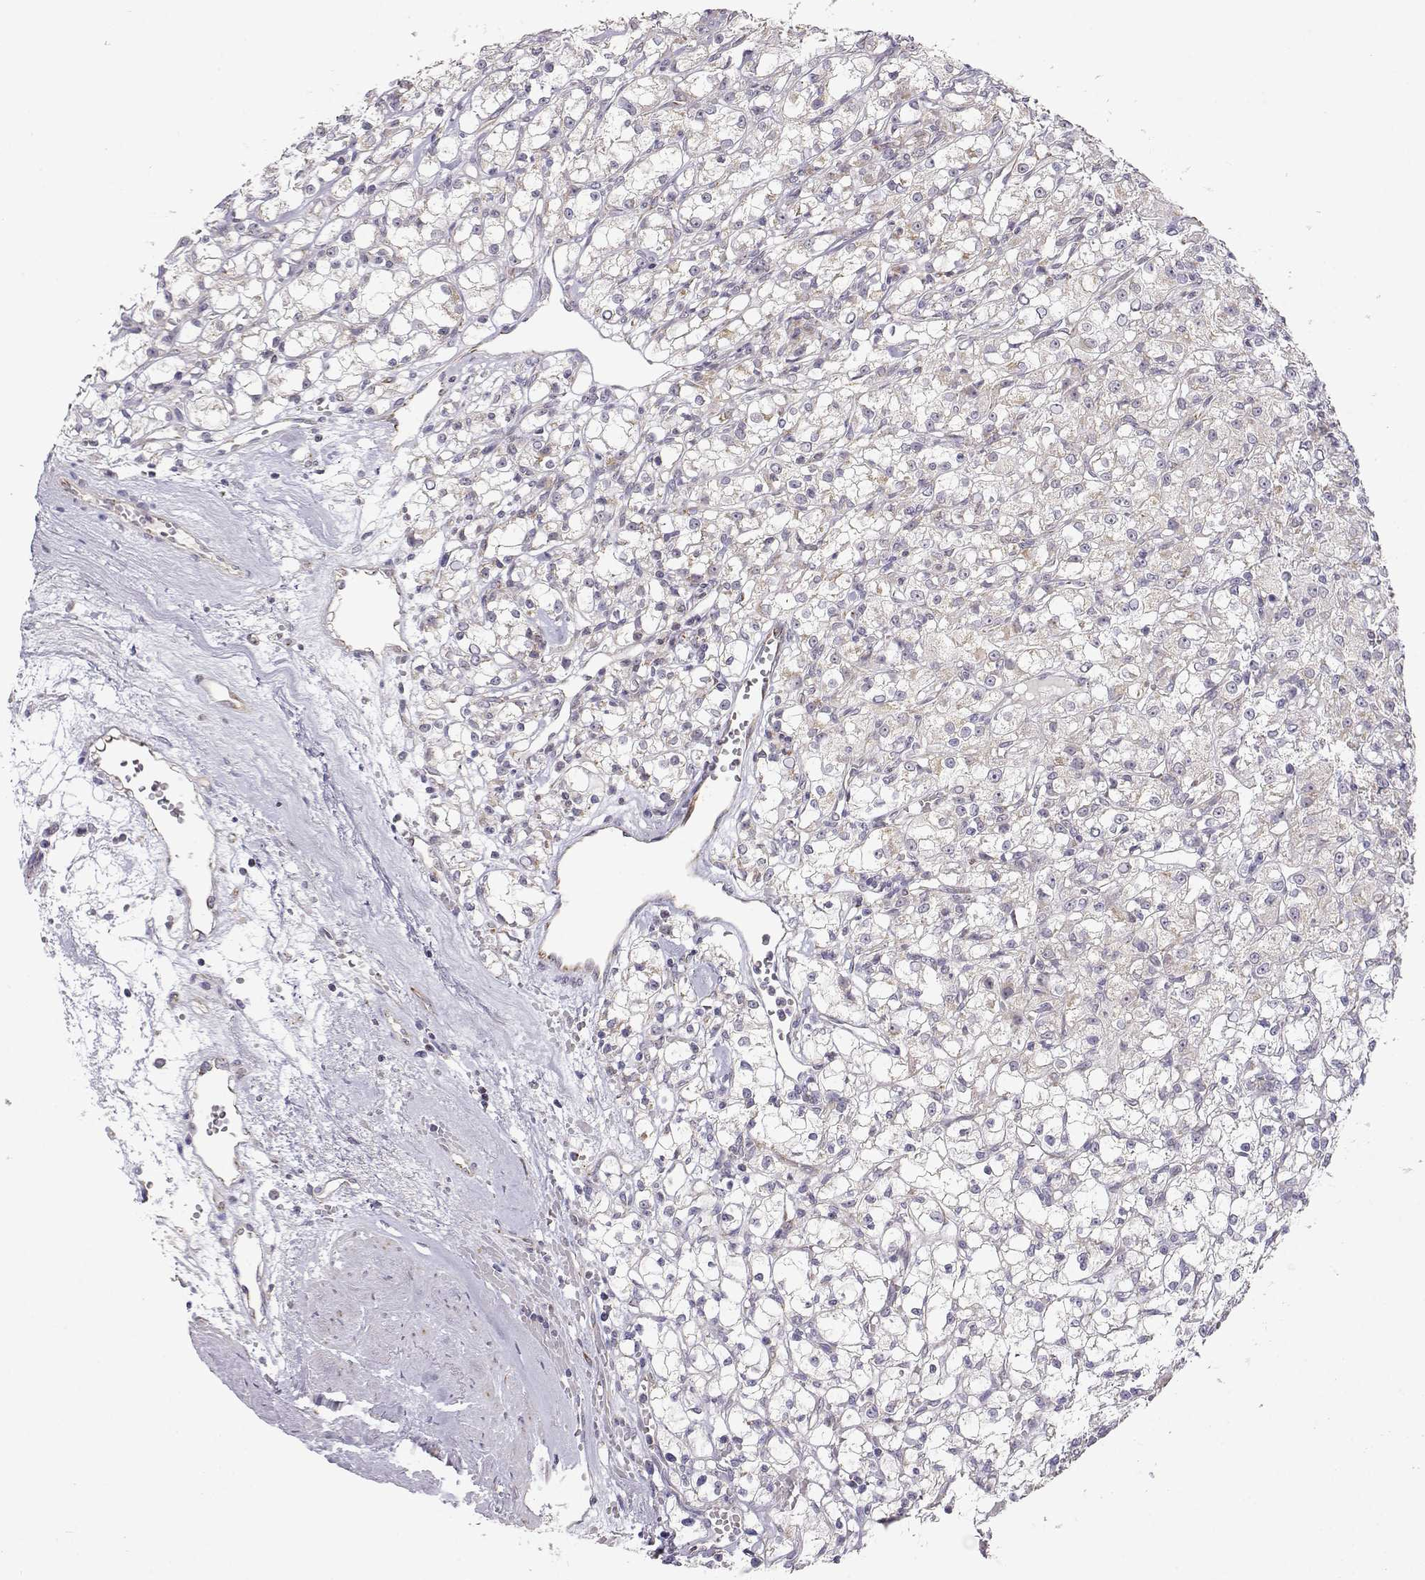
{"staining": {"intensity": "negative", "quantity": "none", "location": "none"}, "tissue": "renal cancer", "cell_type": "Tumor cells", "image_type": "cancer", "snomed": [{"axis": "morphology", "description": "Adenocarcinoma, NOS"}, {"axis": "topography", "description": "Kidney"}], "caption": "Immunohistochemistry photomicrograph of neoplastic tissue: human renal cancer stained with DAB shows no significant protein staining in tumor cells.", "gene": "EXOG", "patient": {"sex": "female", "age": 59}}